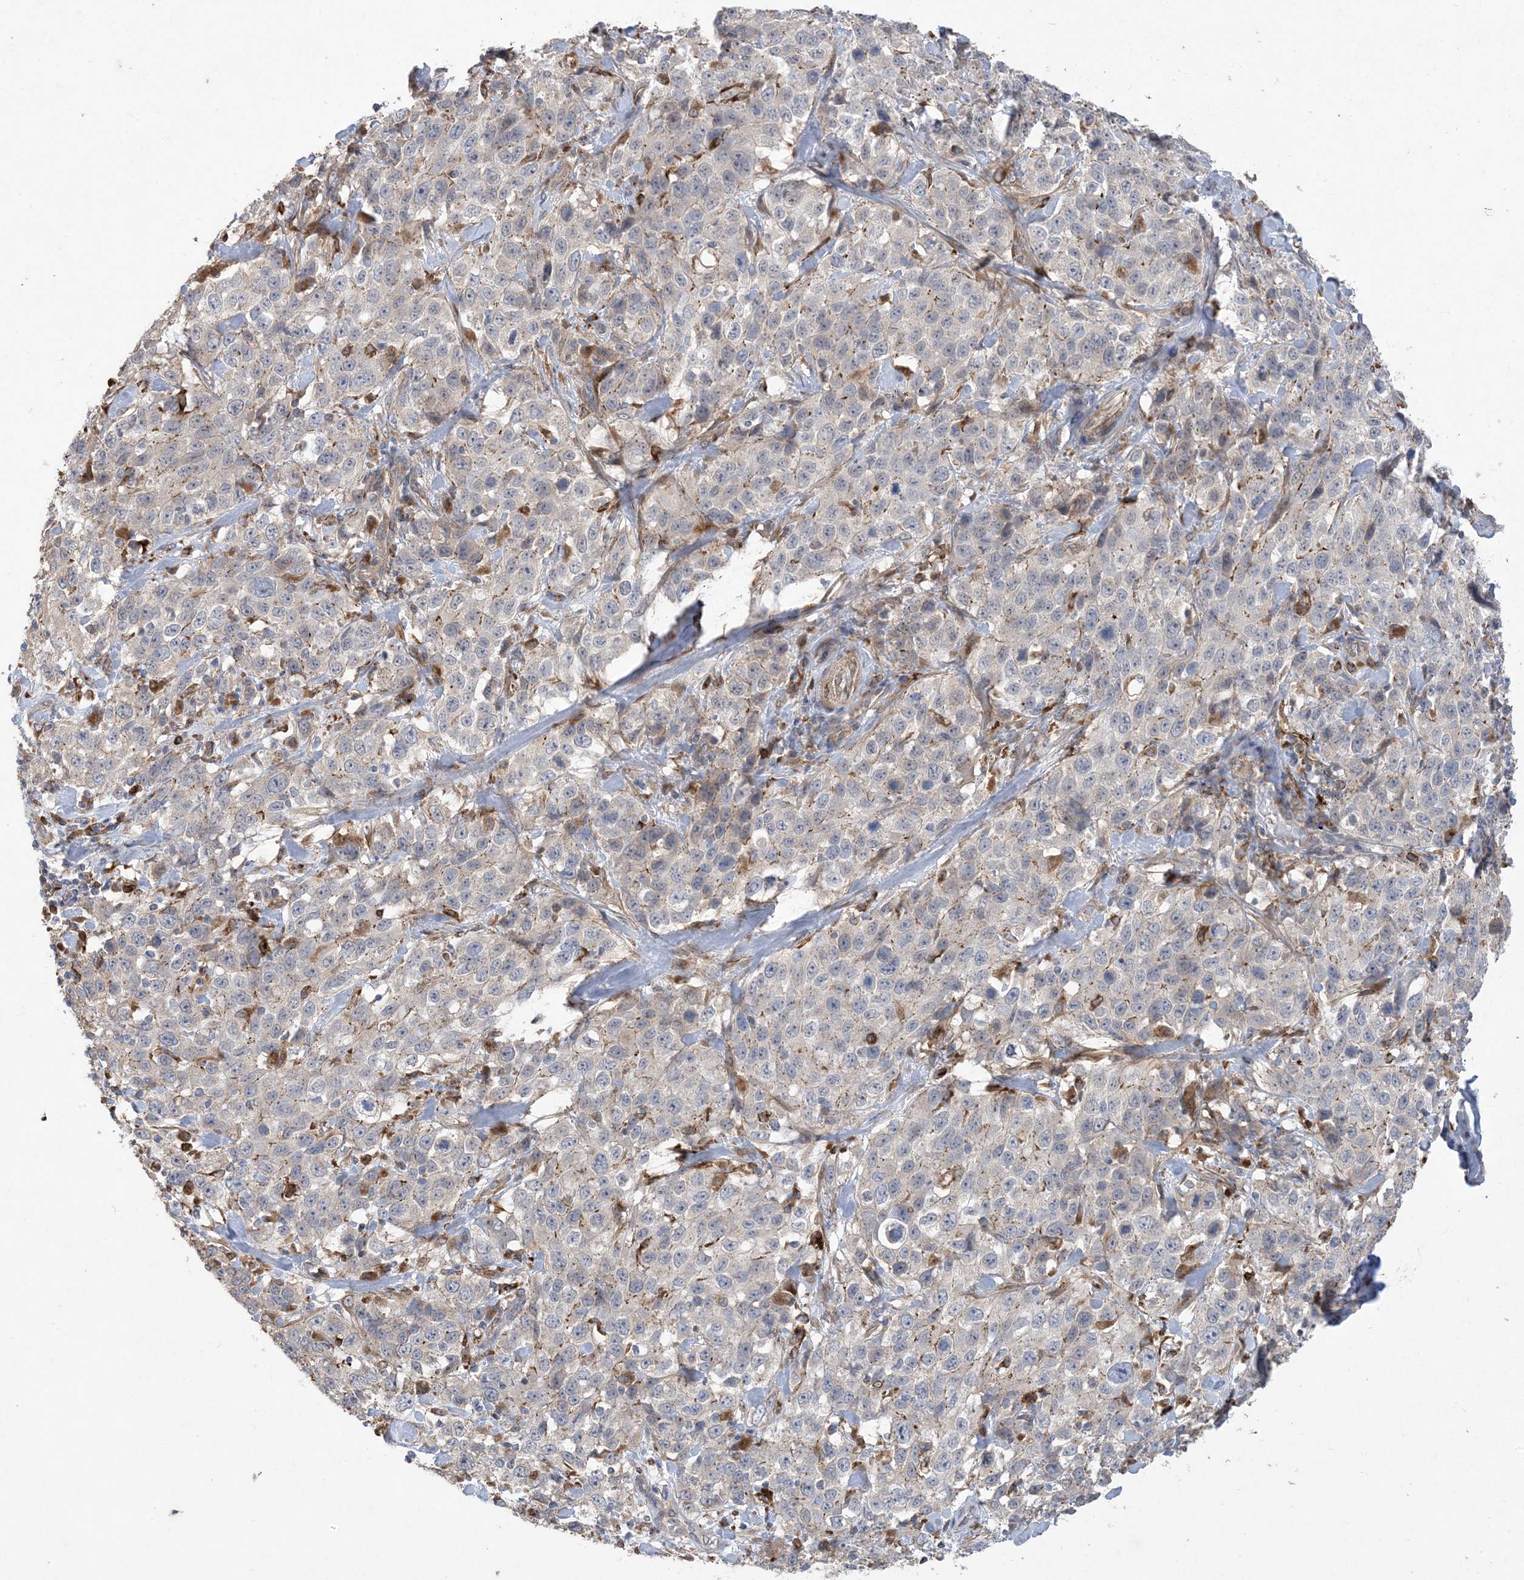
{"staining": {"intensity": "weak", "quantity": "<25%", "location": "cytoplasmic/membranous"}, "tissue": "stomach cancer", "cell_type": "Tumor cells", "image_type": "cancer", "snomed": [{"axis": "morphology", "description": "Normal tissue, NOS"}, {"axis": "morphology", "description": "Adenocarcinoma, NOS"}, {"axis": "topography", "description": "Lymph node"}, {"axis": "topography", "description": "Stomach"}], "caption": "A high-resolution photomicrograph shows IHC staining of stomach cancer, which shows no significant expression in tumor cells.", "gene": "MASP2", "patient": {"sex": "male", "age": 48}}